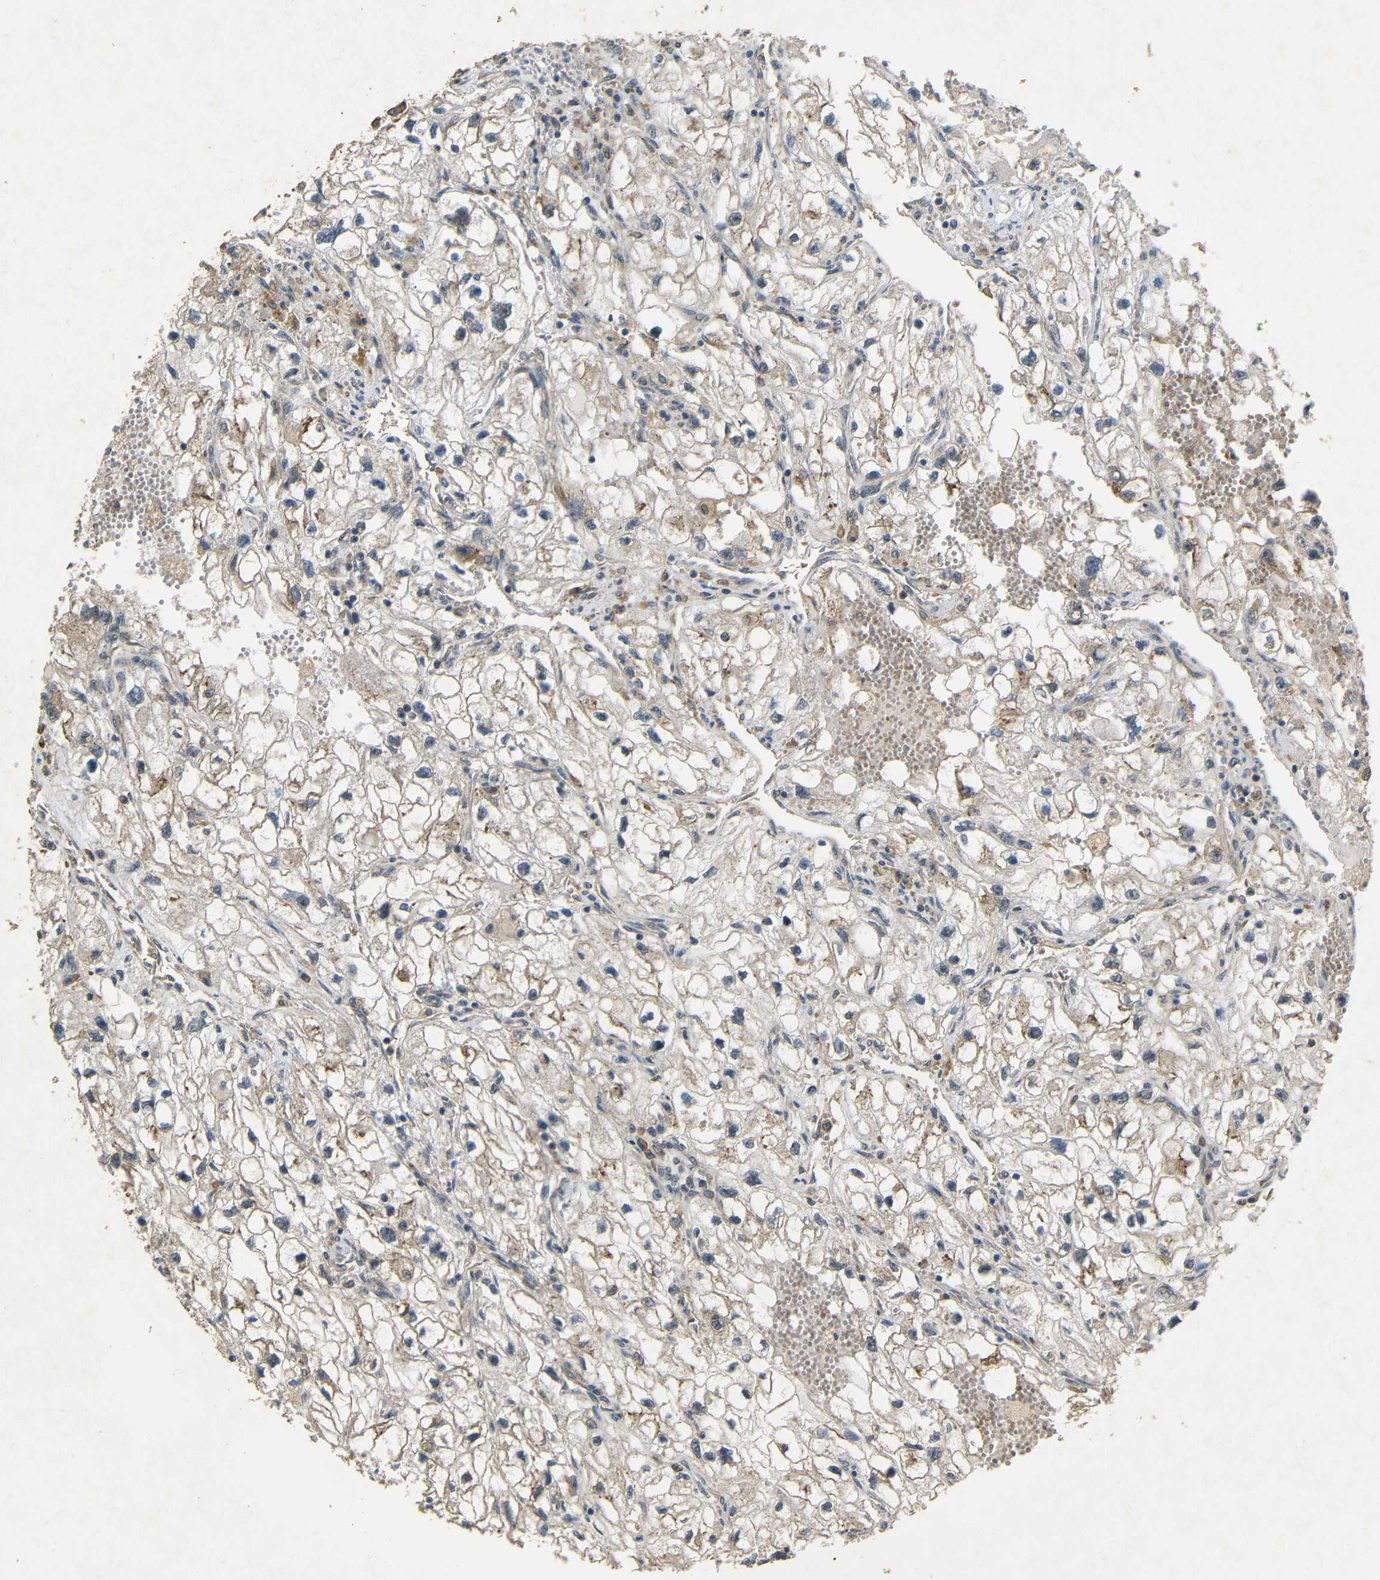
{"staining": {"intensity": "weak", "quantity": ">75%", "location": "cytoplasmic/membranous"}, "tissue": "renal cancer", "cell_type": "Tumor cells", "image_type": "cancer", "snomed": [{"axis": "morphology", "description": "Adenocarcinoma, NOS"}, {"axis": "topography", "description": "Kidney"}], "caption": "Immunohistochemistry (IHC) photomicrograph of adenocarcinoma (renal) stained for a protein (brown), which displays low levels of weak cytoplasmic/membranous expression in about >75% of tumor cells.", "gene": "BNIP3", "patient": {"sex": "female", "age": 70}}